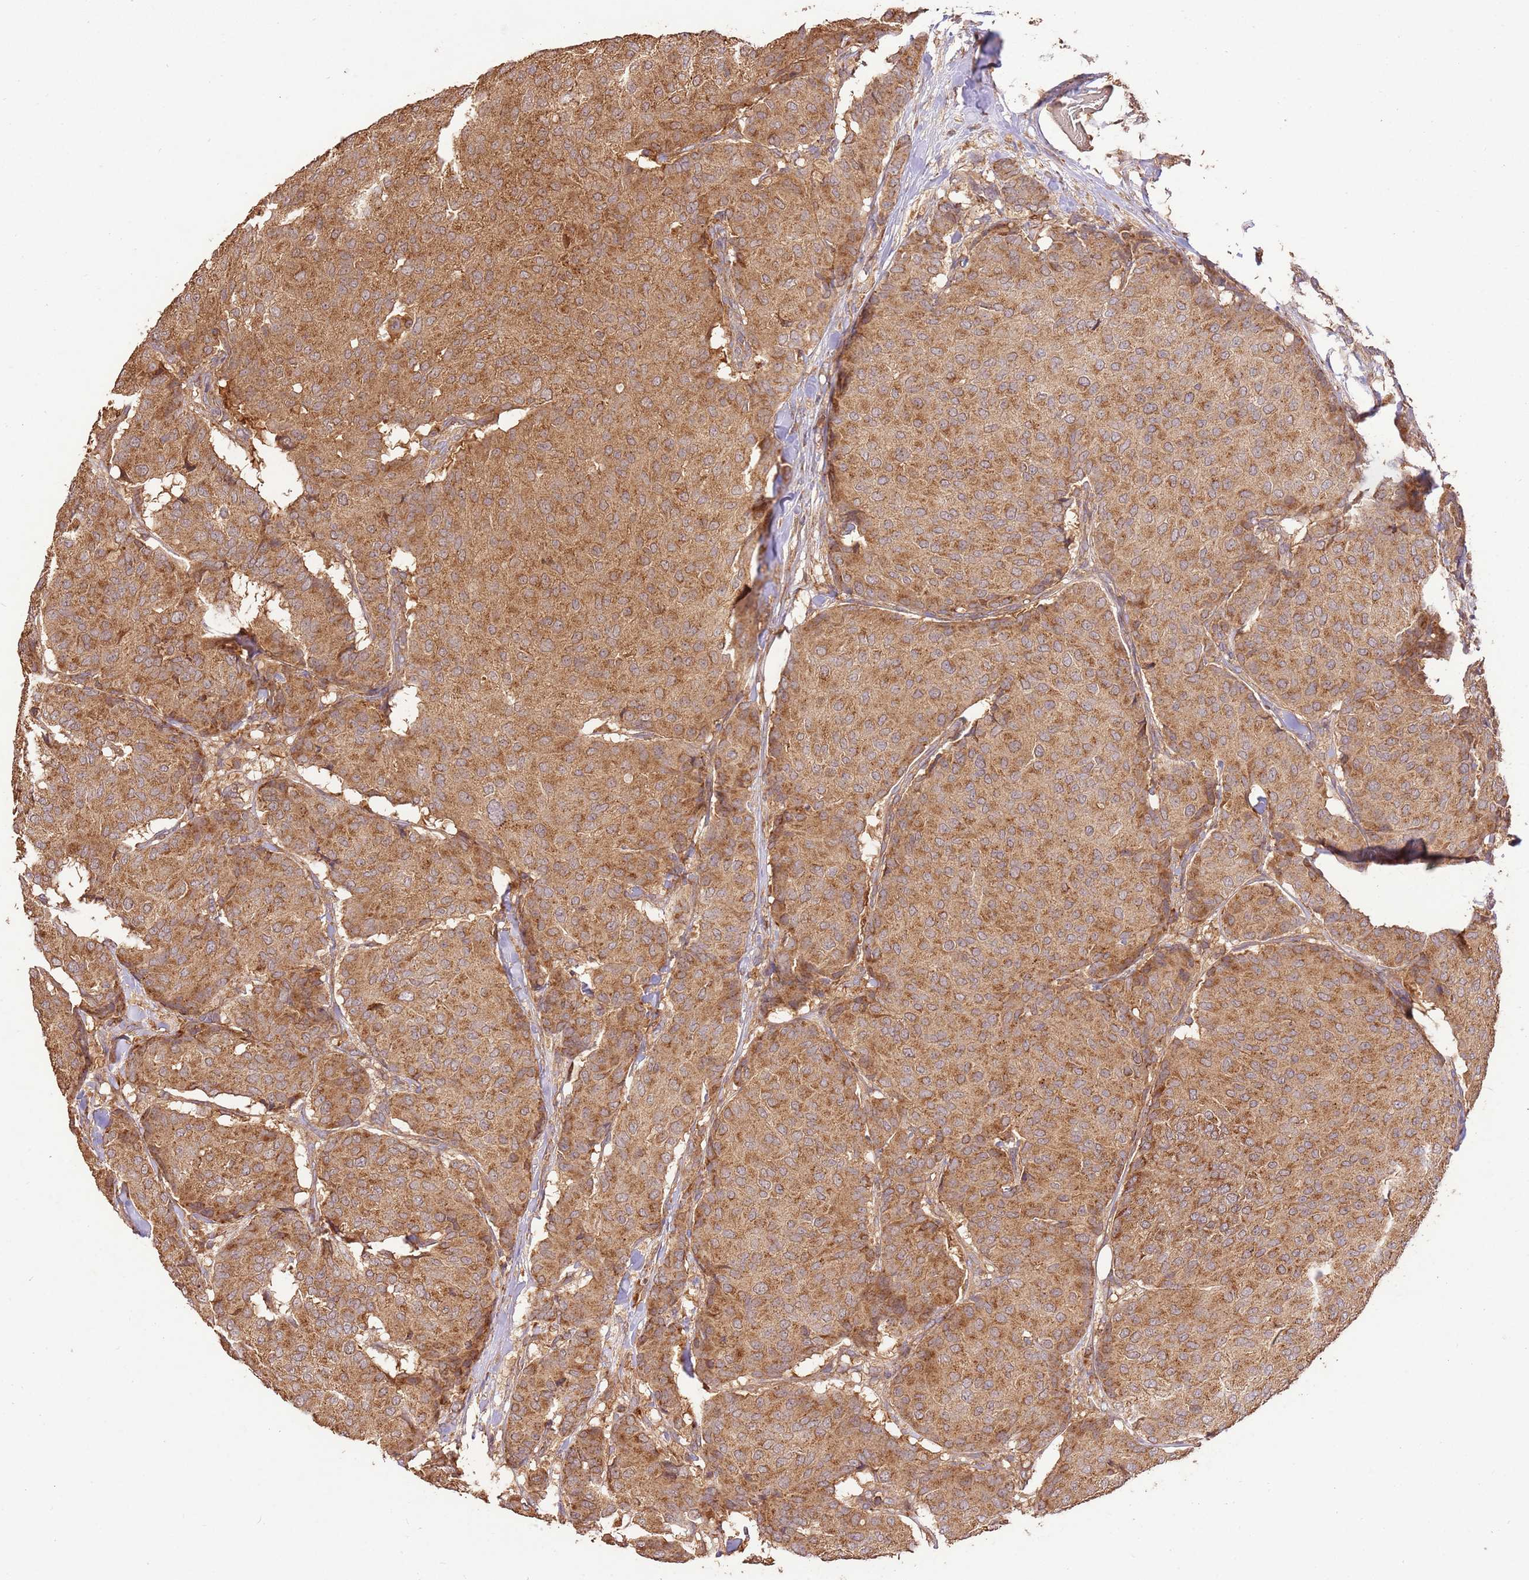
{"staining": {"intensity": "moderate", "quantity": ">75%", "location": "cytoplasmic/membranous"}, "tissue": "breast cancer", "cell_type": "Tumor cells", "image_type": "cancer", "snomed": [{"axis": "morphology", "description": "Duct carcinoma"}, {"axis": "topography", "description": "Breast"}], "caption": "Immunohistochemistry of intraductal carcinoma (breast) shows medium levels of moderate cytoplasmic/membranous staining in about >75% of tumor cells. Immunohistochemistry (ihc) stains the protein in brown and the nuclei are stained blue.", "gene": "LRRC28", "patient": {"sex": "female", "age": 75}}